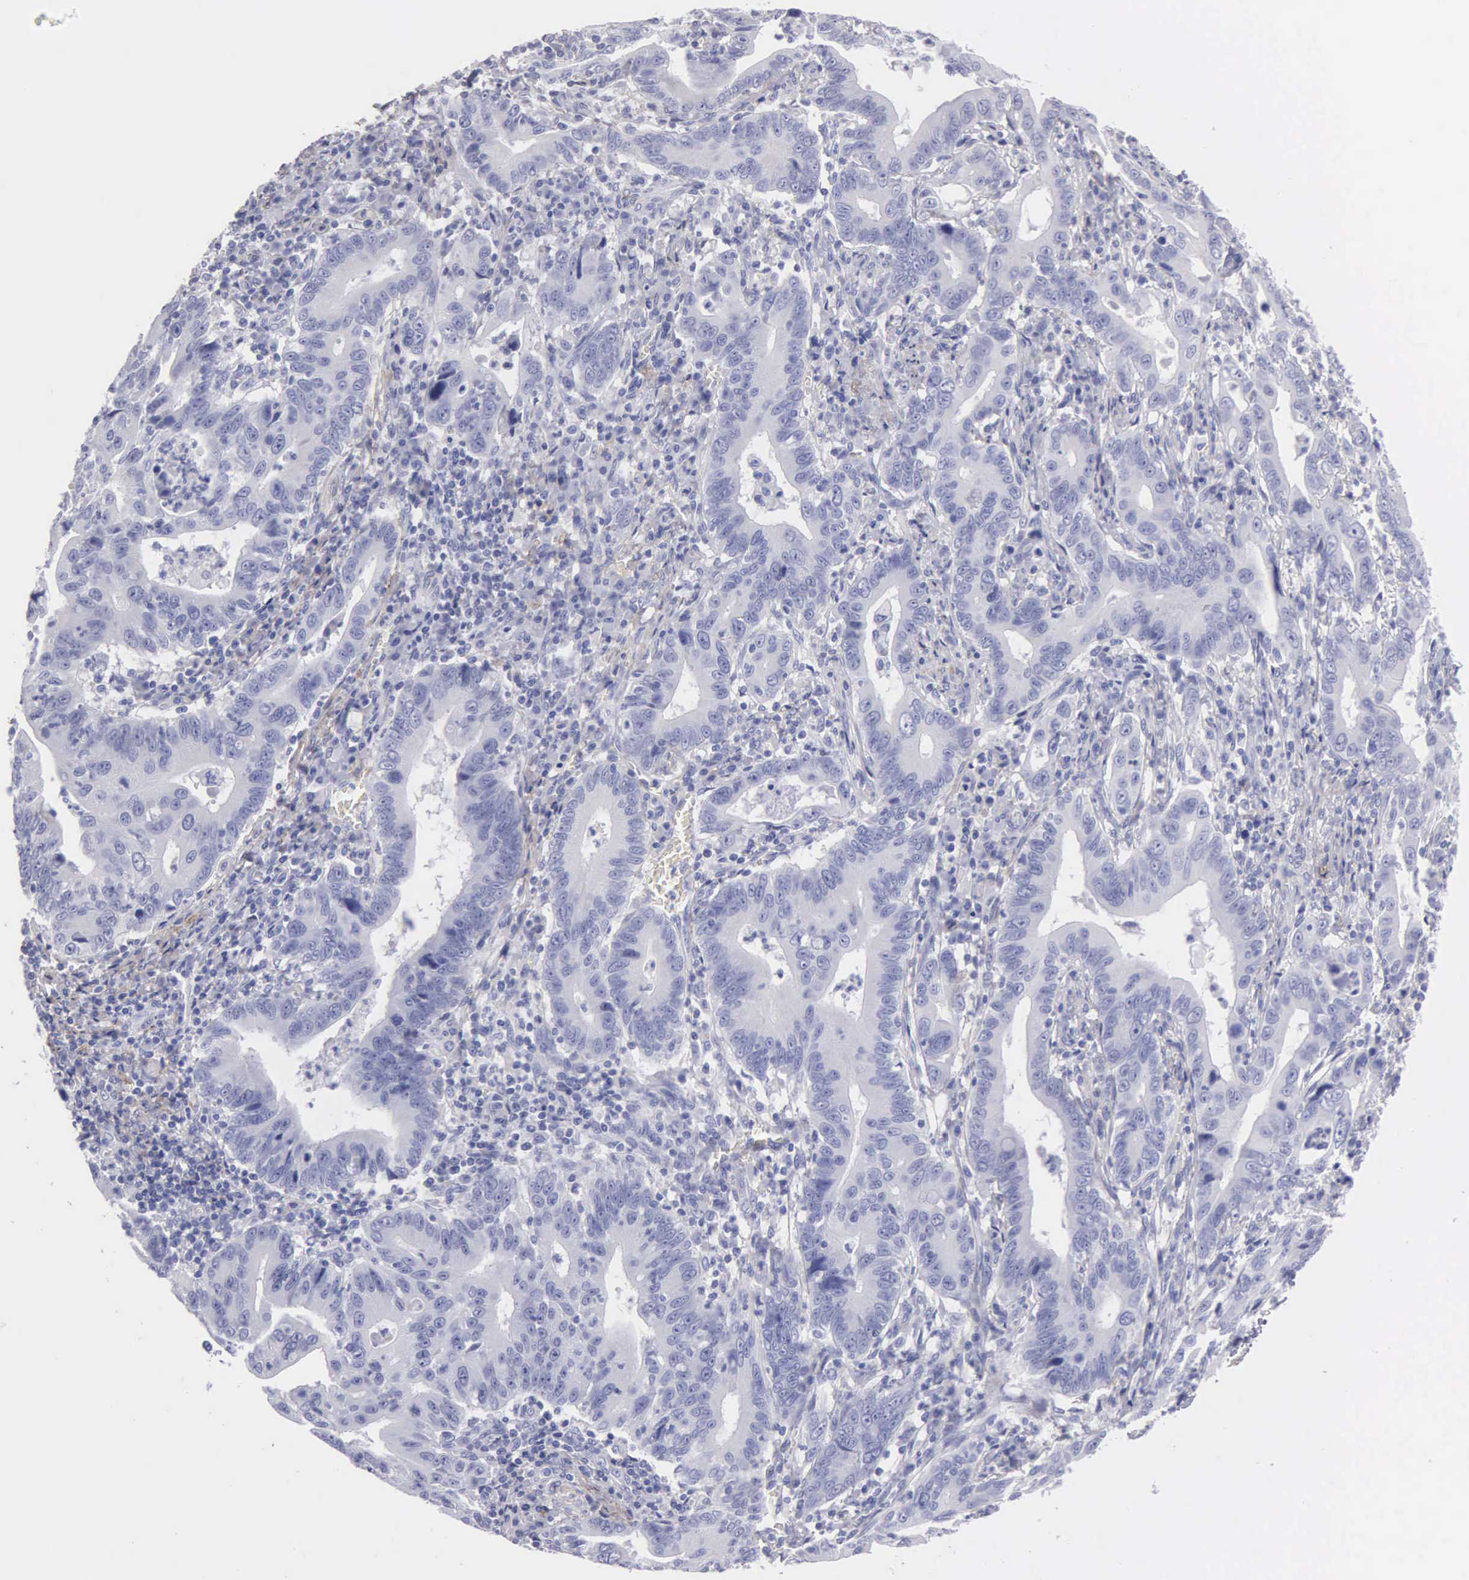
{"staining": {"intensity": "negative", "quantity": "none", "location": "none"}, "tissue": "stomach cancer", "cell_type": "Tumor cells", "image_type": "cancer", "snomed": [{"axis": "morphology", "description": "Adenocarcinoma, NOS"}, {"axis": "topography", "description": "Stomach, upper"}], "caption": "An immunohistochemistry (IHC) micrograph of stomach adenocarcinoma is shown. There is no staining in tumor cells of stomach adenocarcinoma.", "gene": "FBLN5", "patient": {"sex": "male", "age": 63}}